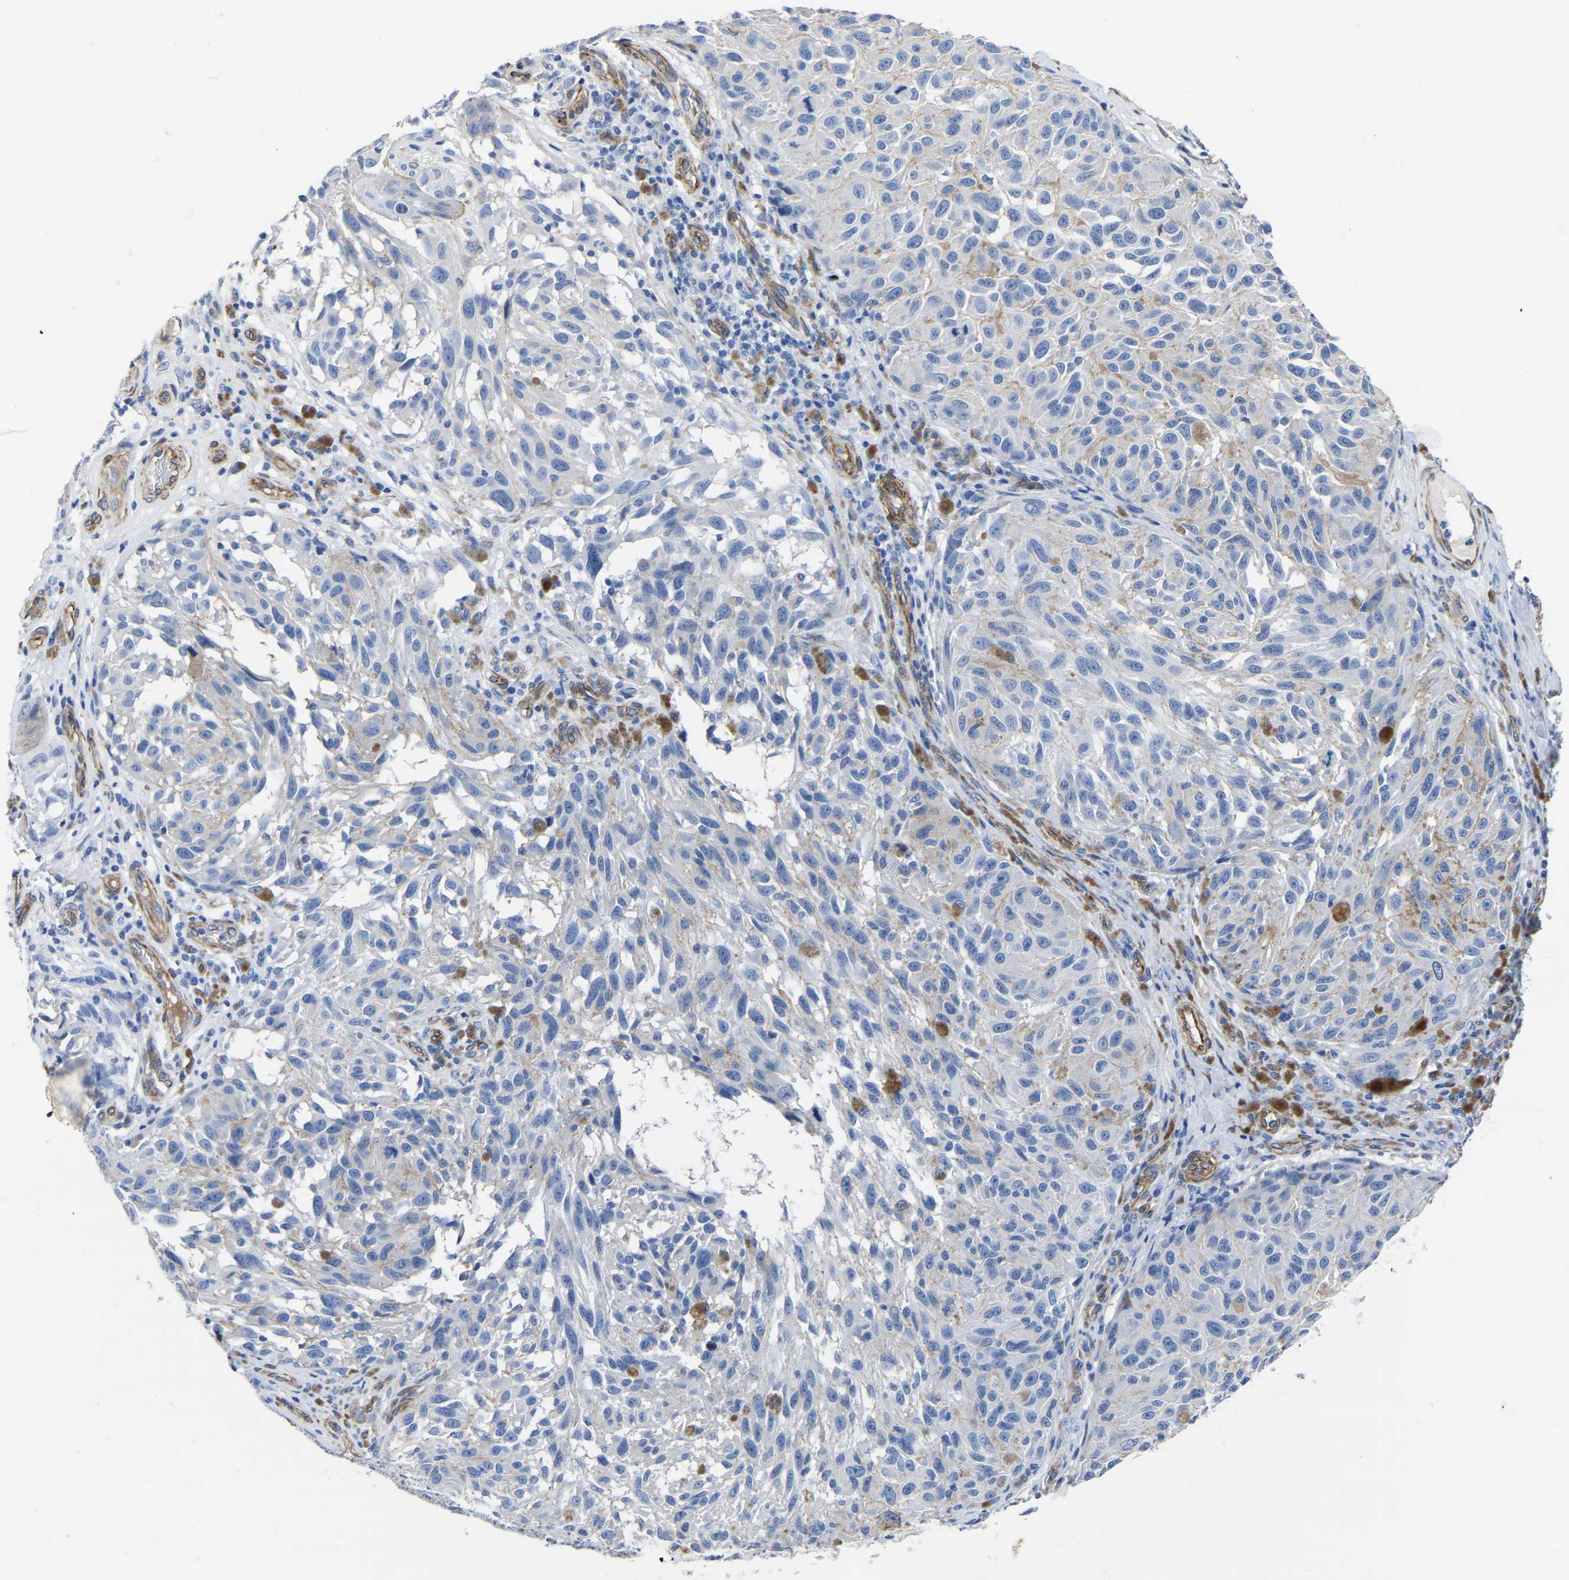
{"staining": {"intensity": "negative", "quantity": "none", "location": "none"}, "tissue": "melanoma", "cell_type": "Tumor cells", "image_type": "cancer", "snomed": [{"axis": "morphology", "description": "Malignant melanoma, NOS"}, {"axis": "topography", "description": "Skin"}], "caption": "Tumor cells show no significant expression in melanoma.", "gene": "SLC45A3", "patient": {"sex": "female", "age": 73}}